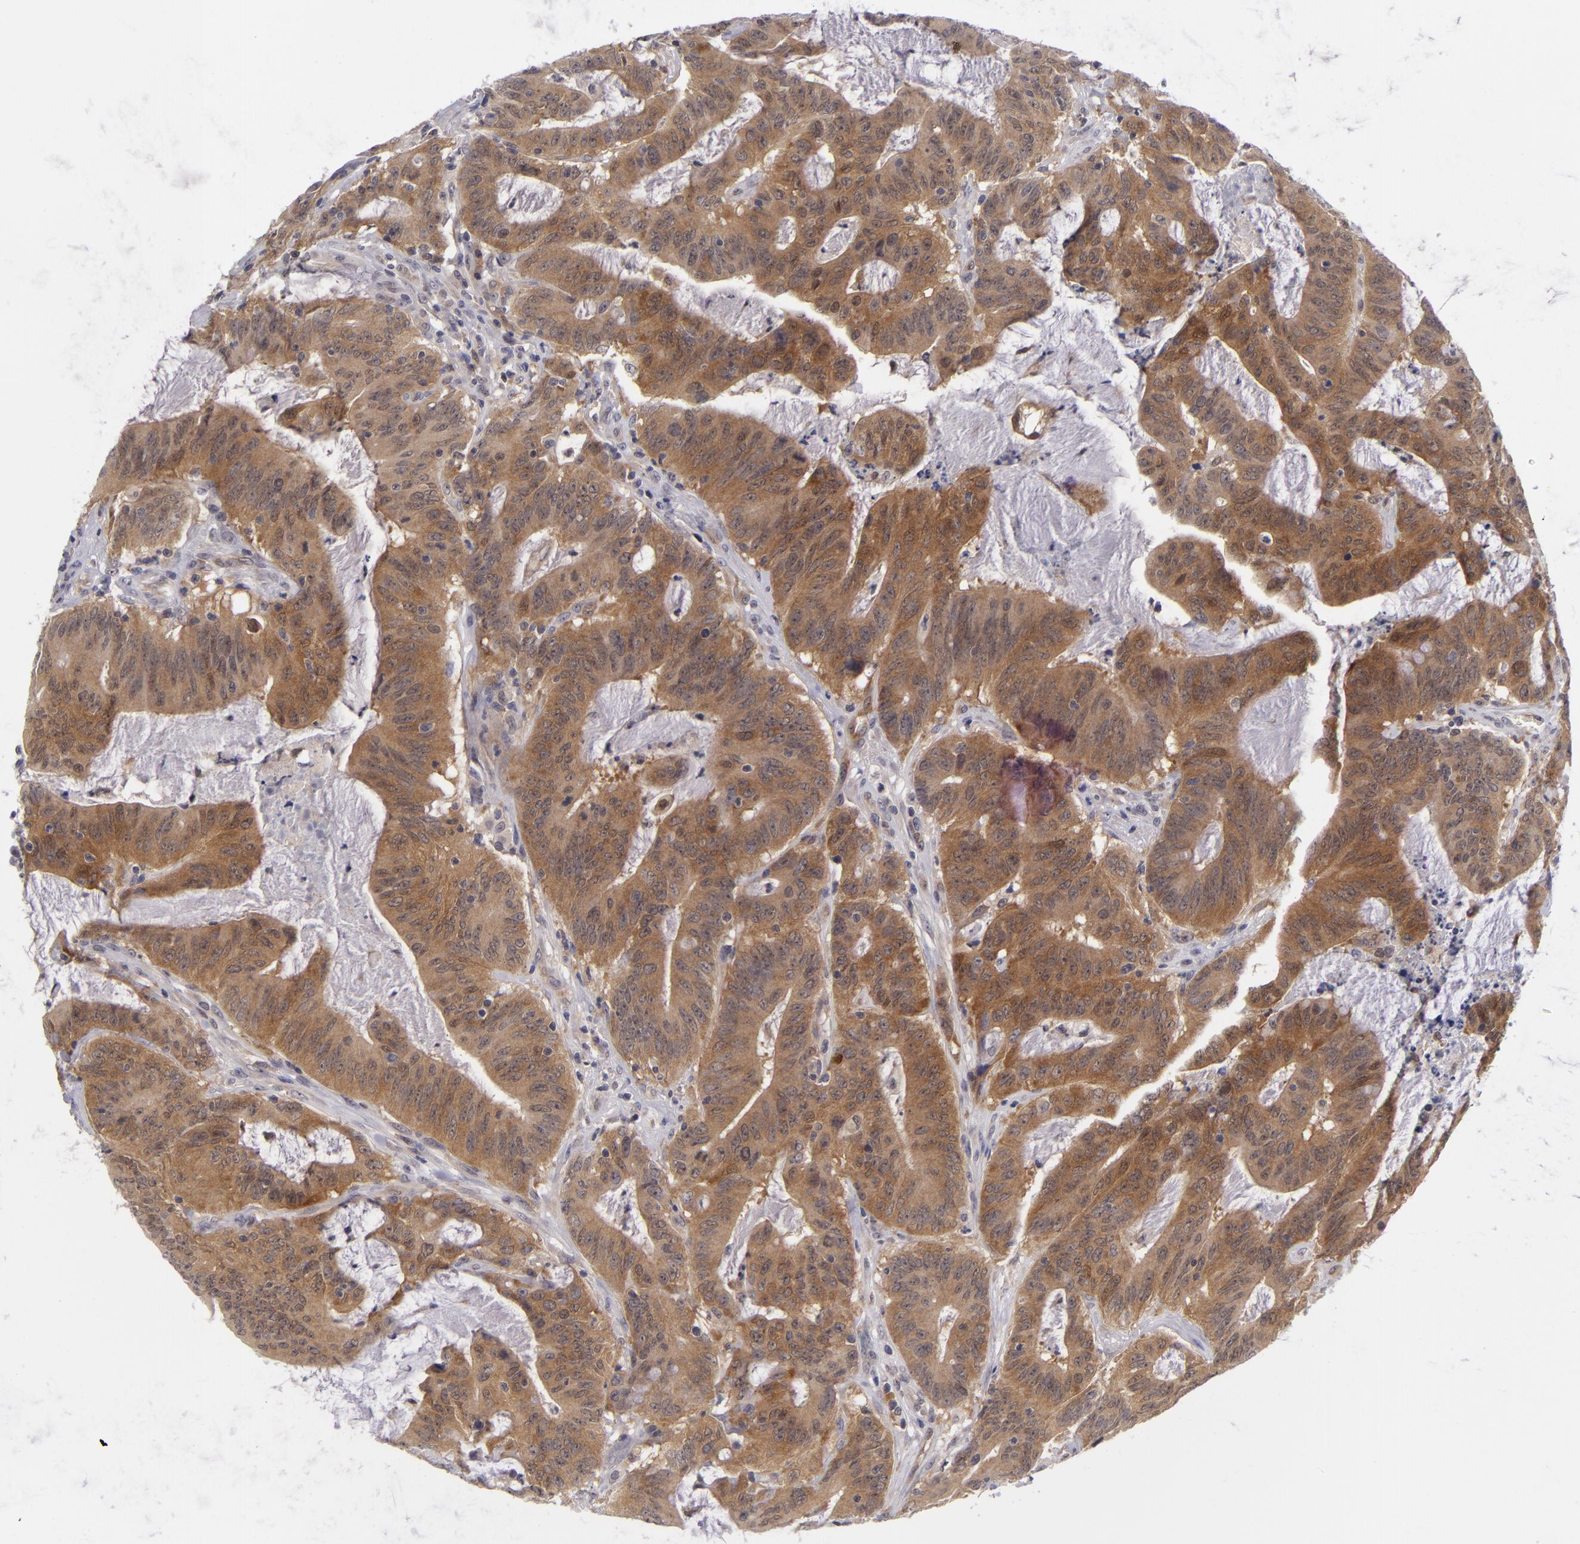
{"staining": {"intensity": "strong", "quantity": ">75%", "location": "cytoplasmic/membranous"}, "tissue": "colorectal cancer", "cell_type": "Tumor cells", "image_type": "cancer", "snomed": [{"axis": "morphology", "description": "Adenocarcinoma, NOS"}, {"axis": "topography", "description": "Colon"}], "caption": "There is high levels of strong cytoplasmic/membranous expression in tumor cells of colorectal cancer (adenocarcinoma), as demonstrated by immunohistochemical staining (brown color).", "gene": "BCL10", "patient": {"sex": "male", "age": 54}}